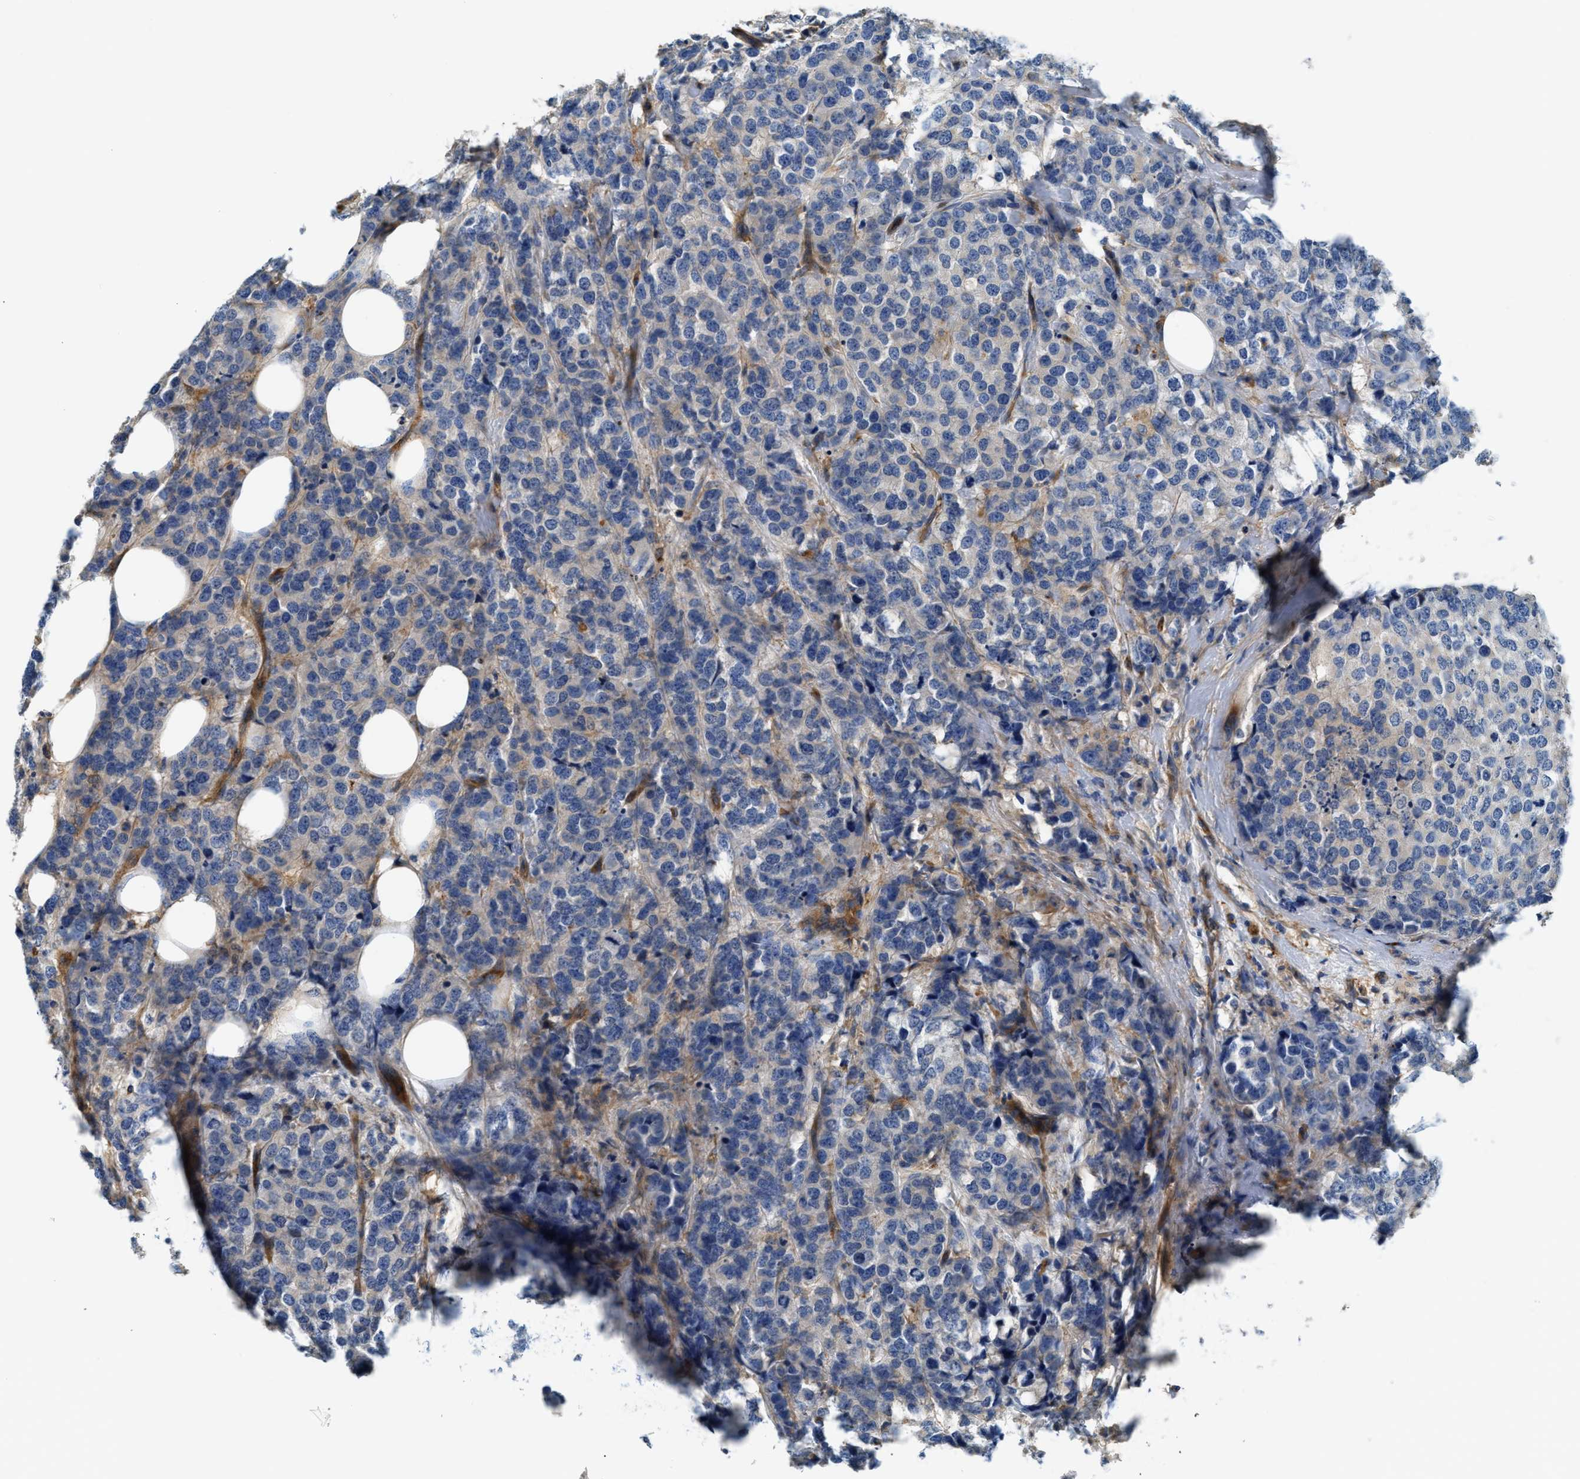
{"staining": {"intensity": "moderate", "quantity": "<25%", "location": "cytoplasmic/membranous"}, "tissue": "breast cancer", "cell_type": "Tumor cells", "image_type": "cancer", "snomed": [{"axis": "morphology", "description": "Lobular carcinoma"}, {"axis": "topography", "description": "Breast"}], "caption": "Human lobular carcinoma (breast) stained with a brown dye demonstrates moderate cytoplasmic/membranous positive expression in approximately <25% of tumor cells.", "gene": "NSUN7", "patient": {"sex": "female", "age": 59}}